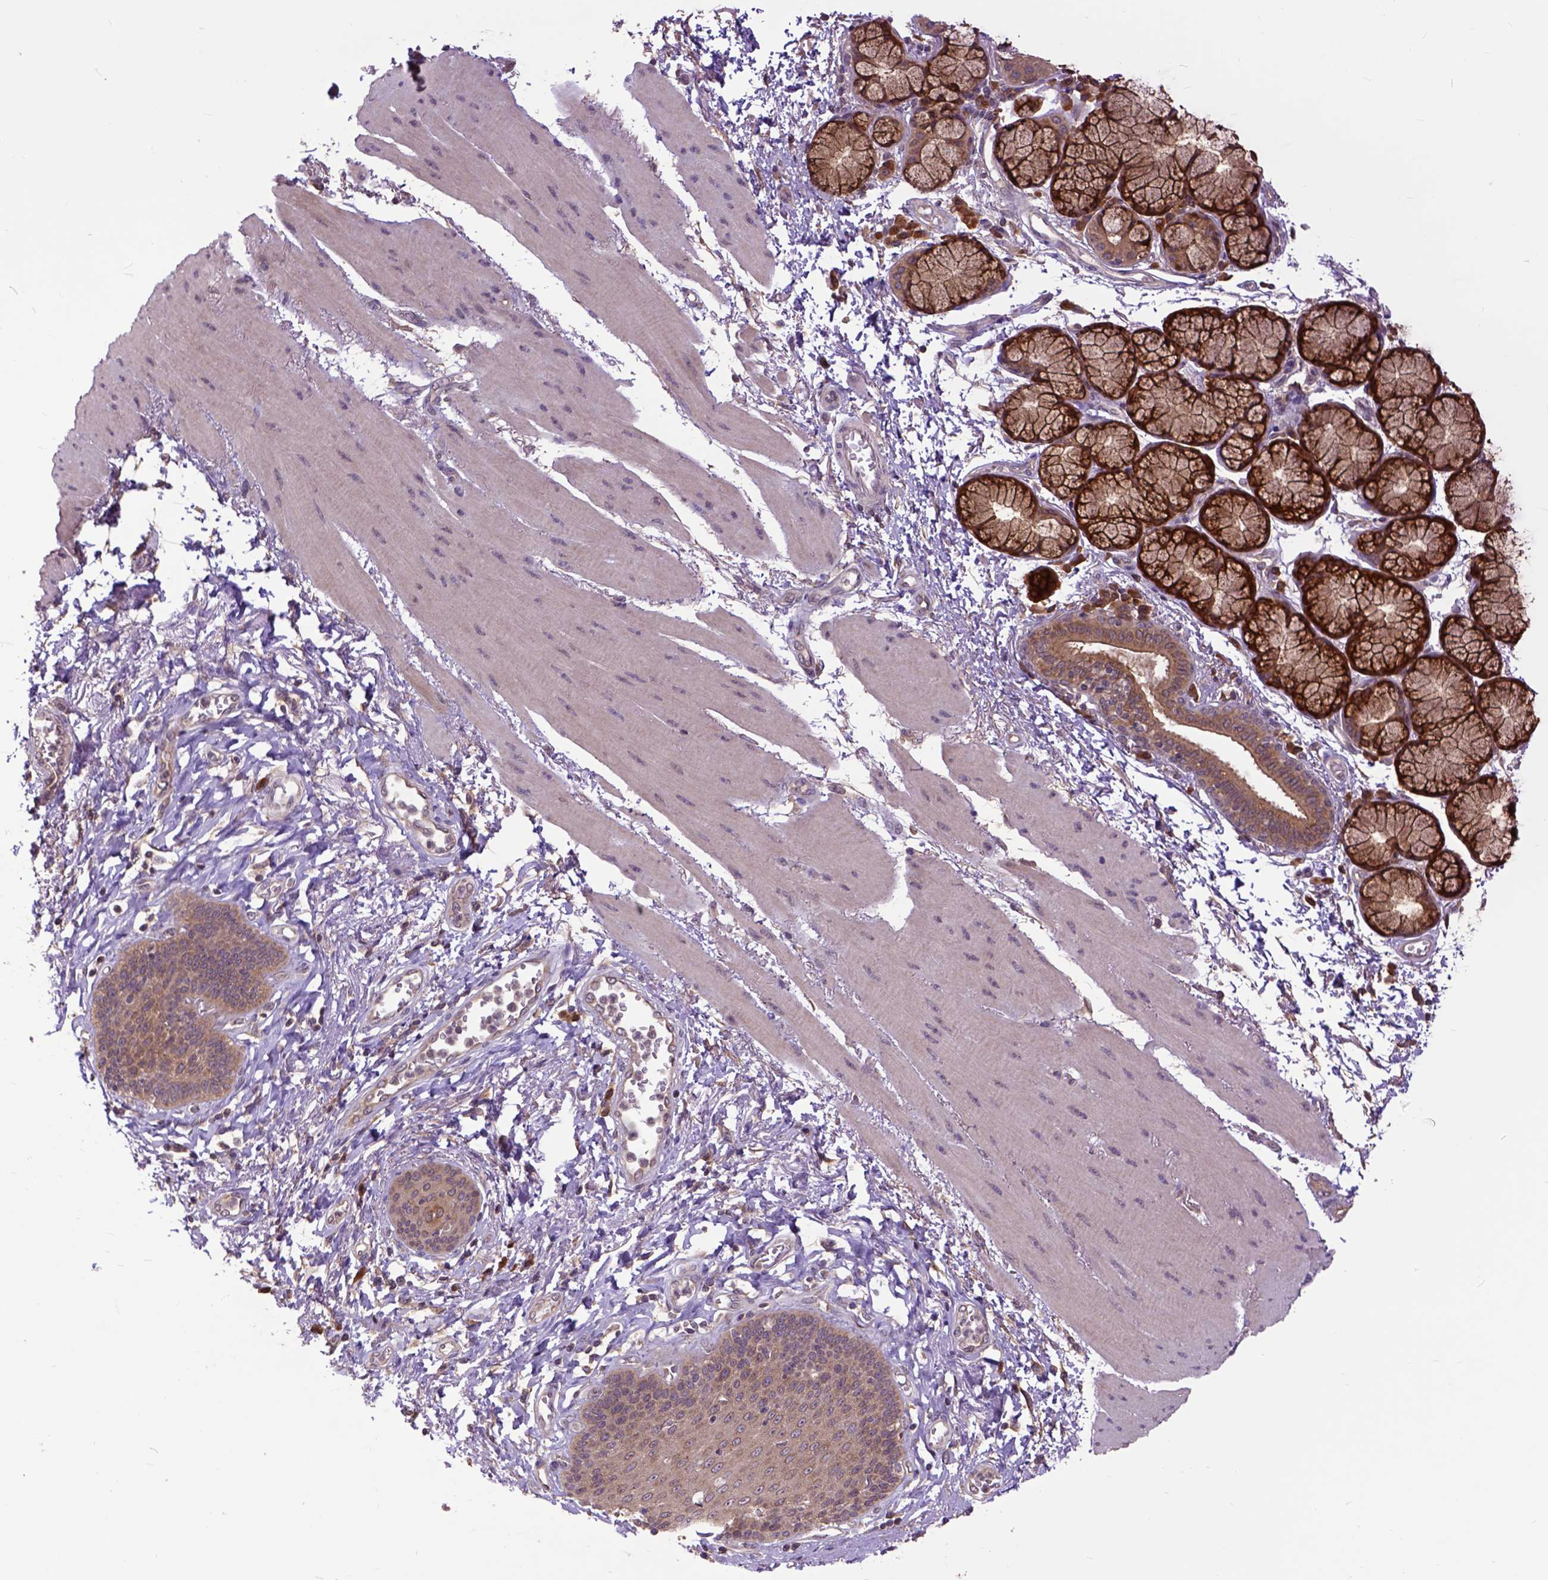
{"staining": {"intensity": "moderate", "quantity": "25%-75%", "location": "cytoplasmic/membranous"}, "tissue": "esophagus", "cell_type": "Squamous epithelial cells", "image_type": "normal", "snomed": [{"axis": "morphology", "description": "Normal tissue, NOS"}, {"axis": "topography", "description": "Esophagus"}], "caption": "High-power microscopy captured an immunohistochemistry histopathology image of benign esophagus, revealing moderate cytoplasmic/membranous positivity in about 25%-75% of squamous epithelial cells. Immunohistochemistry stains the protein in brown and the nuclei are stained blue.", "gene": "ARL1", "patient": {"sex": "female", "age": 81}}